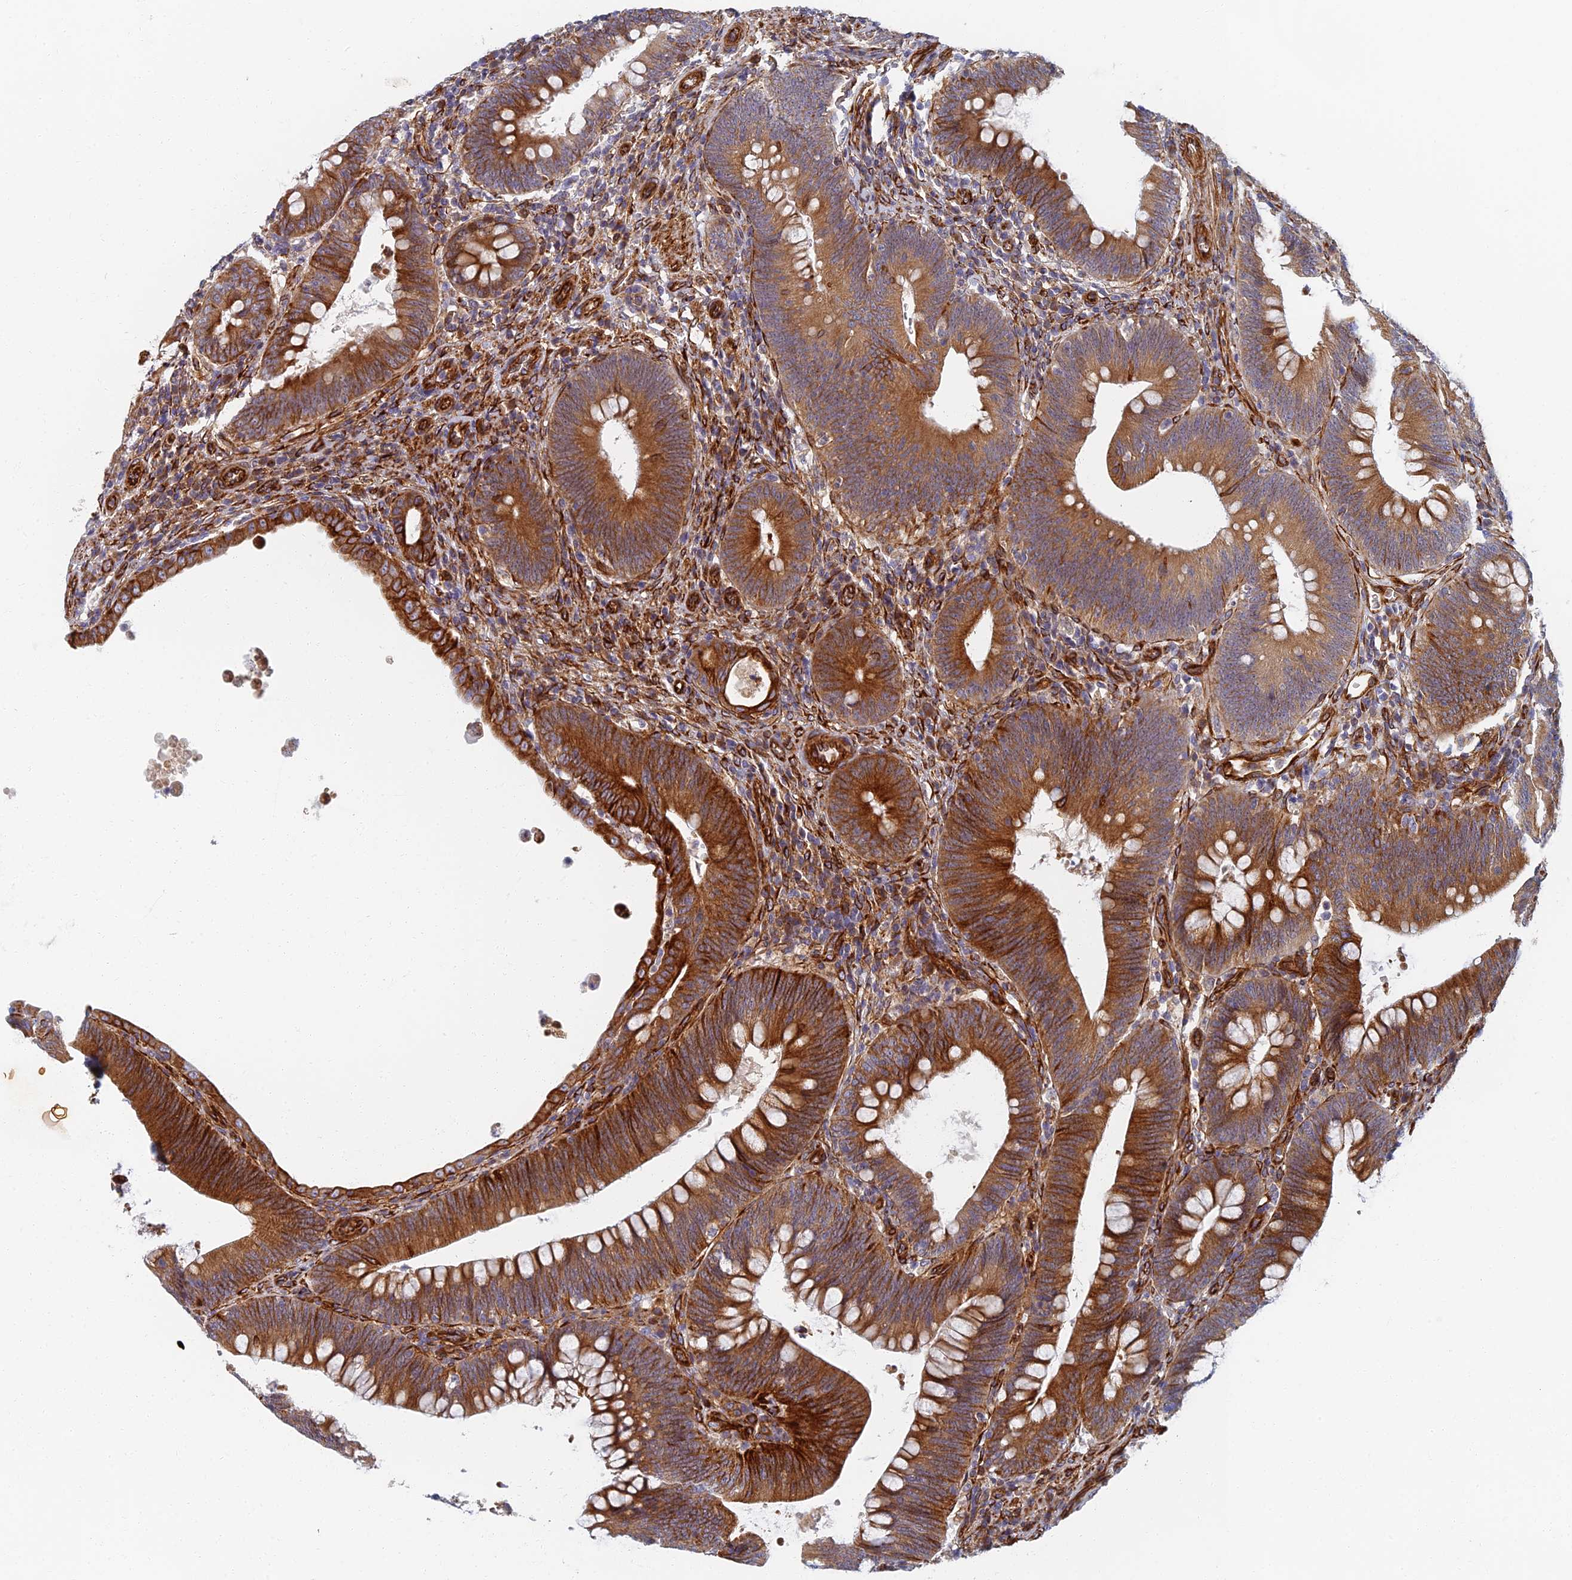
{"staining": {"intensity": "strong", "quantity": "25%-75%", "location": "cytoplasmic/membranous"}, "tissue": "colorectal cancer", "cell_type": "Tumor cells", "image_type": "cancer", "snomed": [{"axis": "morphology", "description": "Normal tissue, NOS"}, {"axis": "topography", "description": "Colon"}], "caption": "Colorectal cancer stained with IHC shows strong cytoplasmic/membranous expression in about 25%-75% of tumor cells.", "gene": "ABCB10", "patient": {"sex": "female", "age": 82}}